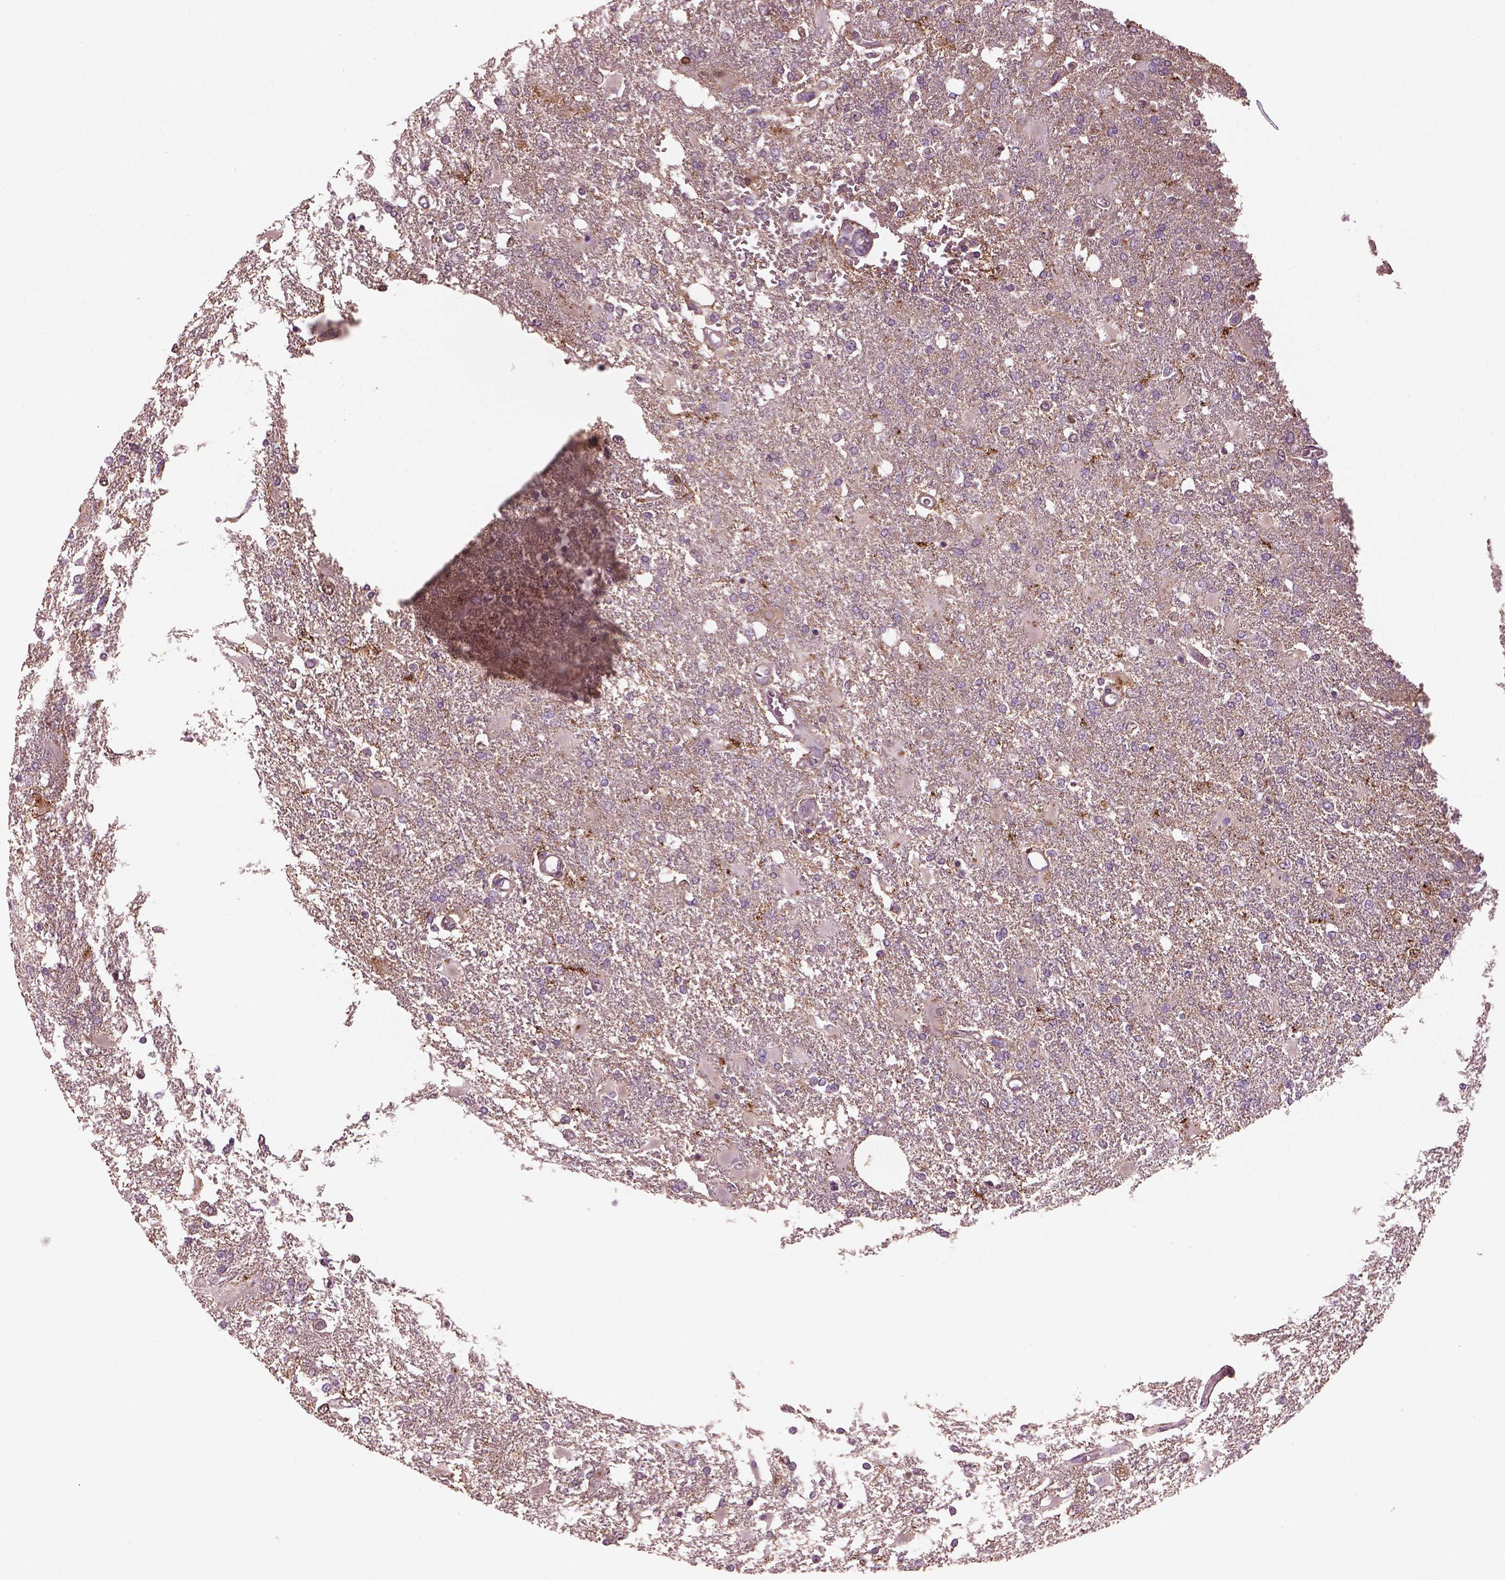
{"staining": {"intensity": "negative", "quantity": "none", "location": "none"}, "tissue": "glioma", "cell_type": "Tumor cells", "image_type": "cancer", "snomed": [{"axis": "morphology", "description": "Glioma, malignant, High grade"}, {"axis": "topography", "description": "Cerebral cortex"}], "caption": "High magnification brightfield microscopy of high-grade glioma (malignant) stained with DAB (3,3'-diaminobenzidine) (brown) and counterstained with hematoxylin (blue): tumor cells show no significant staining.", "gene": "SRI", "patient": {"sex": "male", "age": 79}}